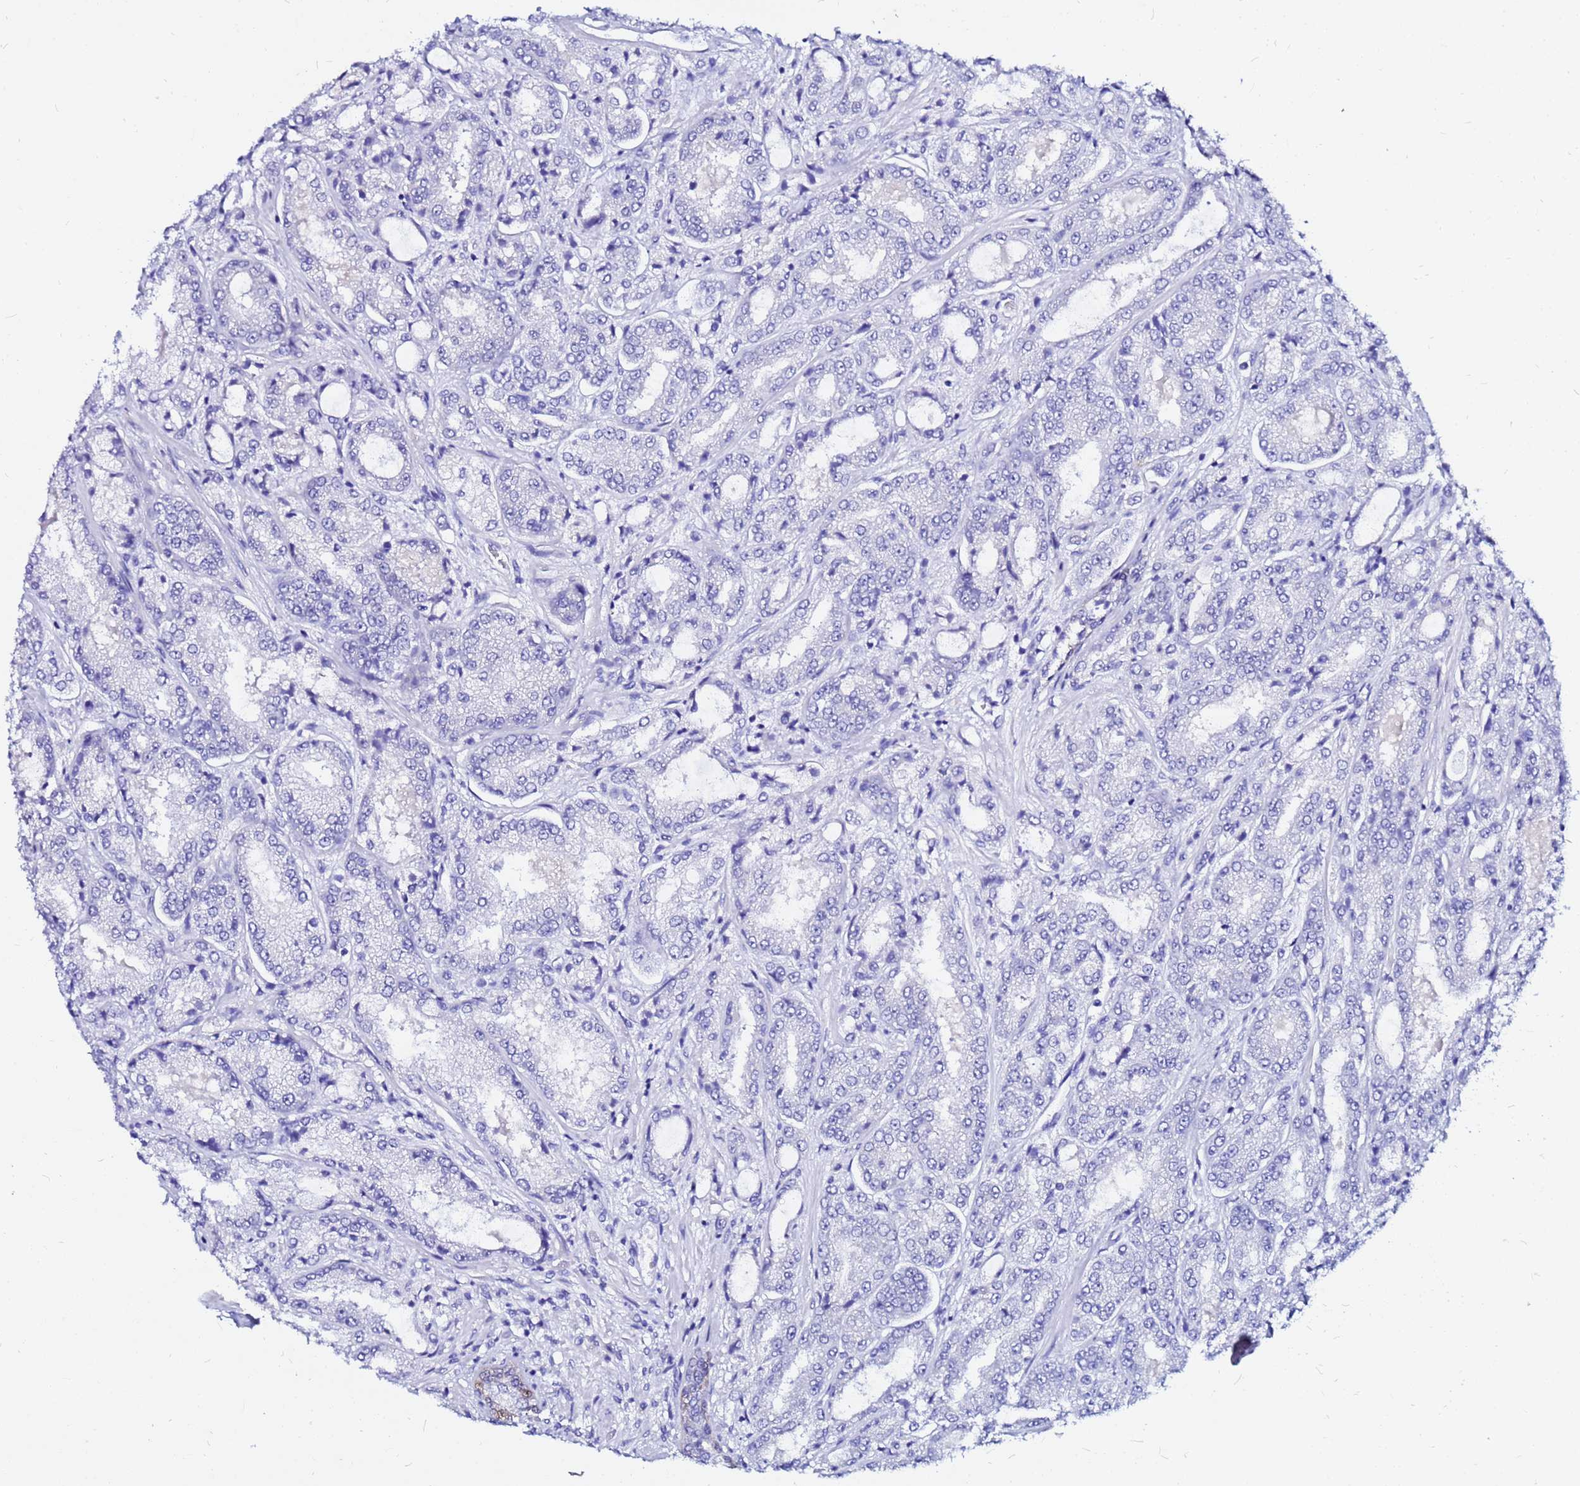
{"staining": {"intensity": "negative", "quantity": "none", "location": "none"}, "tissue": "prostate cancer", "cell_type": "Tumor cells", "image_type": "cancer", "snomed": [{"axis": "morphology", "description": "Adenocarcinoma, High grade"}, {"axis": "topography", "description": "Prostate"}], "caption": "Adenocarcinoma (high-grade) (prostate) stained for a protein using immunohistochemistry exhibits no expression tumor cells.", "gene": "PPP1R14C", "patient": {"sex": "male", "age": 71}}